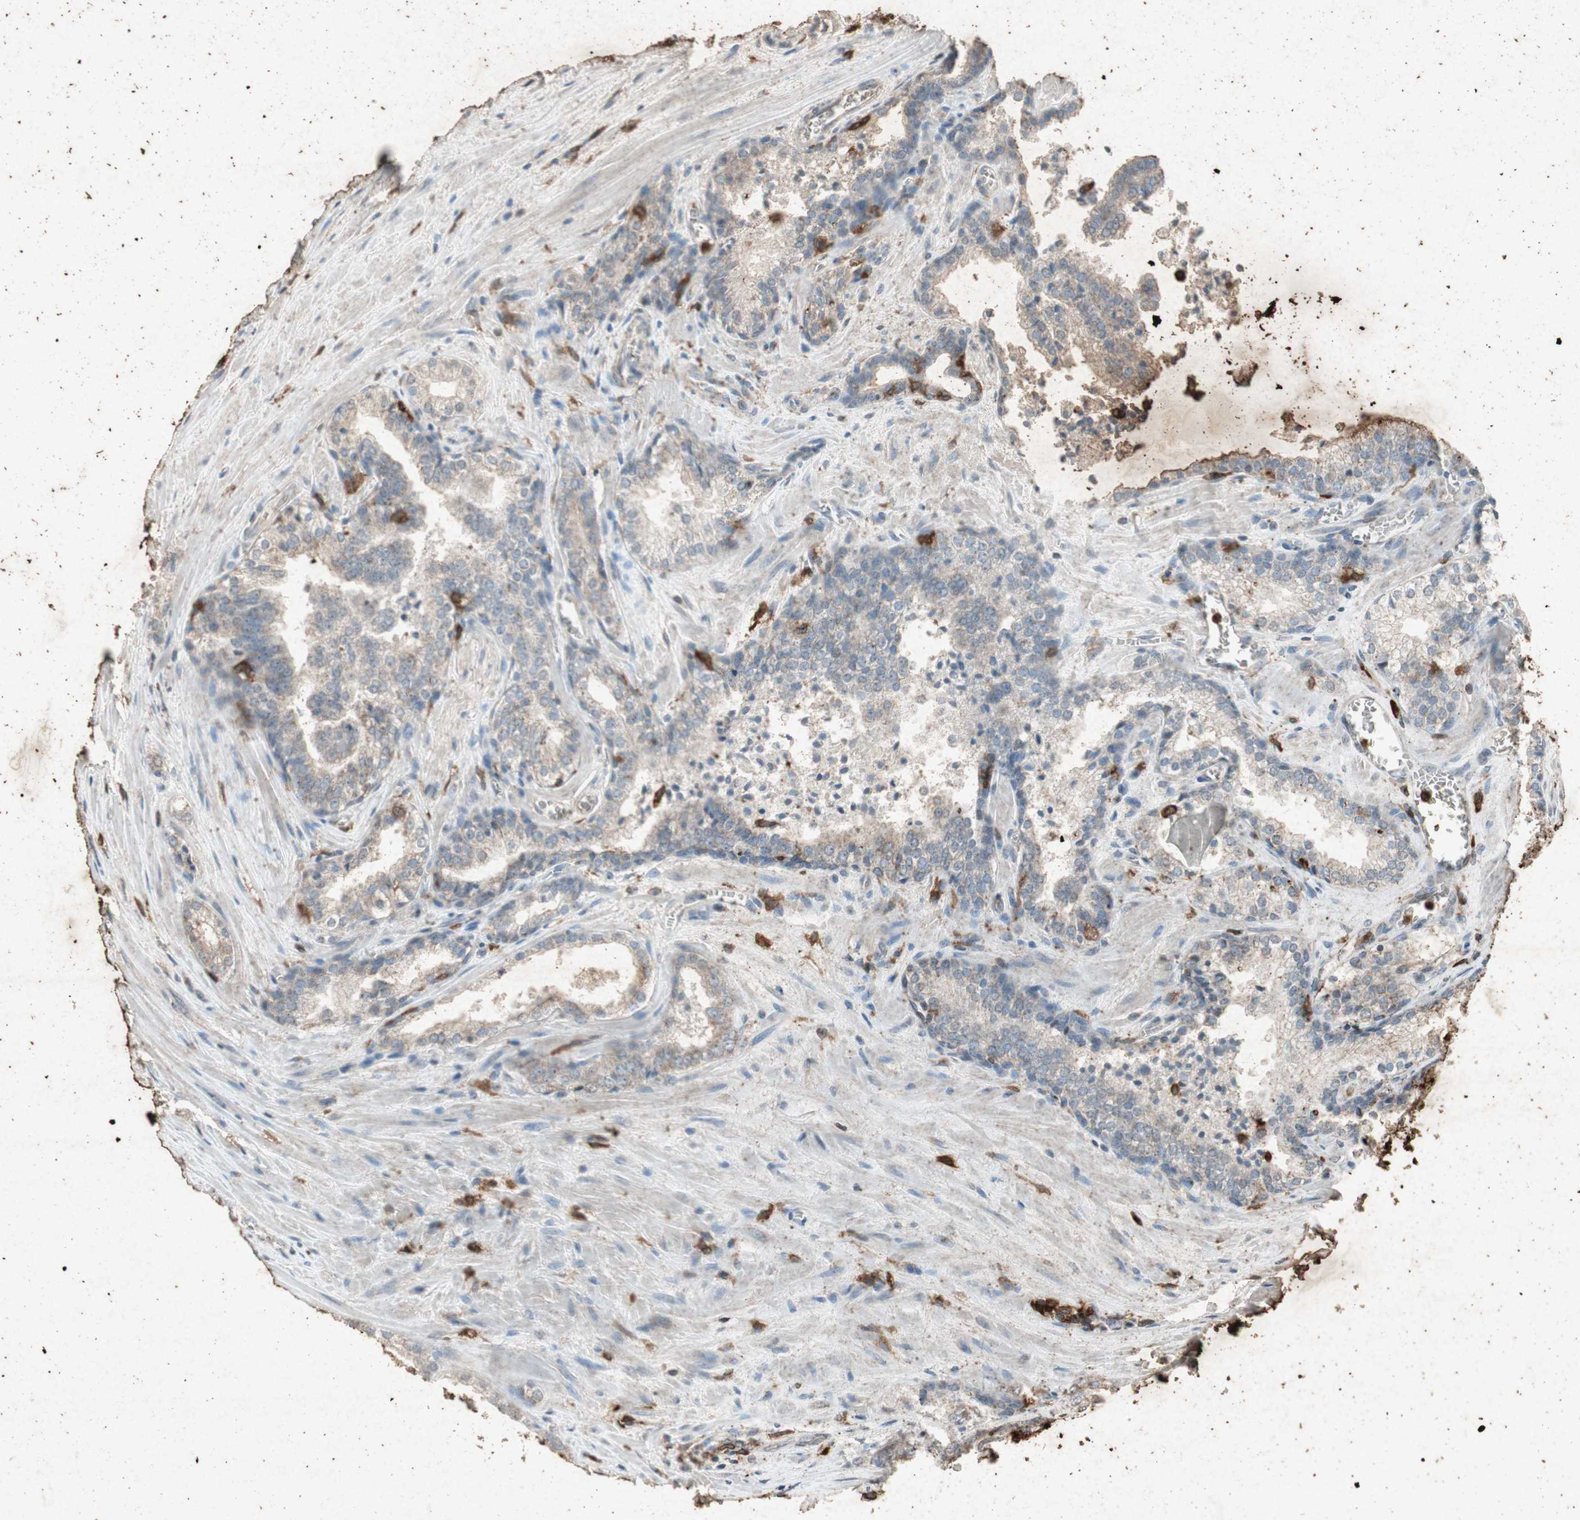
{"staining": {"intensity": "weak", "quantity": "25%-75%", "location": "cytoplasmic/membranous,nuclear"}, "tissue": "prostate cancer", "cell_type": "Tumor cells", "image_type": "cancer", "snomed": [{"axis": "morphology", "description": "Adenocarcinoma, Low grade"}, {"axis": "topography", "description": "Prostate"}], "caption": "Protein analysis of prostate low-grade adenocarcinoma tissue reveals weak cytoplasmic/membranous and nuclear staining in approximately 25%-75% of tumor cells. (DAB (3,3'-diaminobenzidine) IHC, brown staining for protein, blue staining for nuclei).", "gene": "TYROBP", "patient": {"sex": "male", "age": 60}}